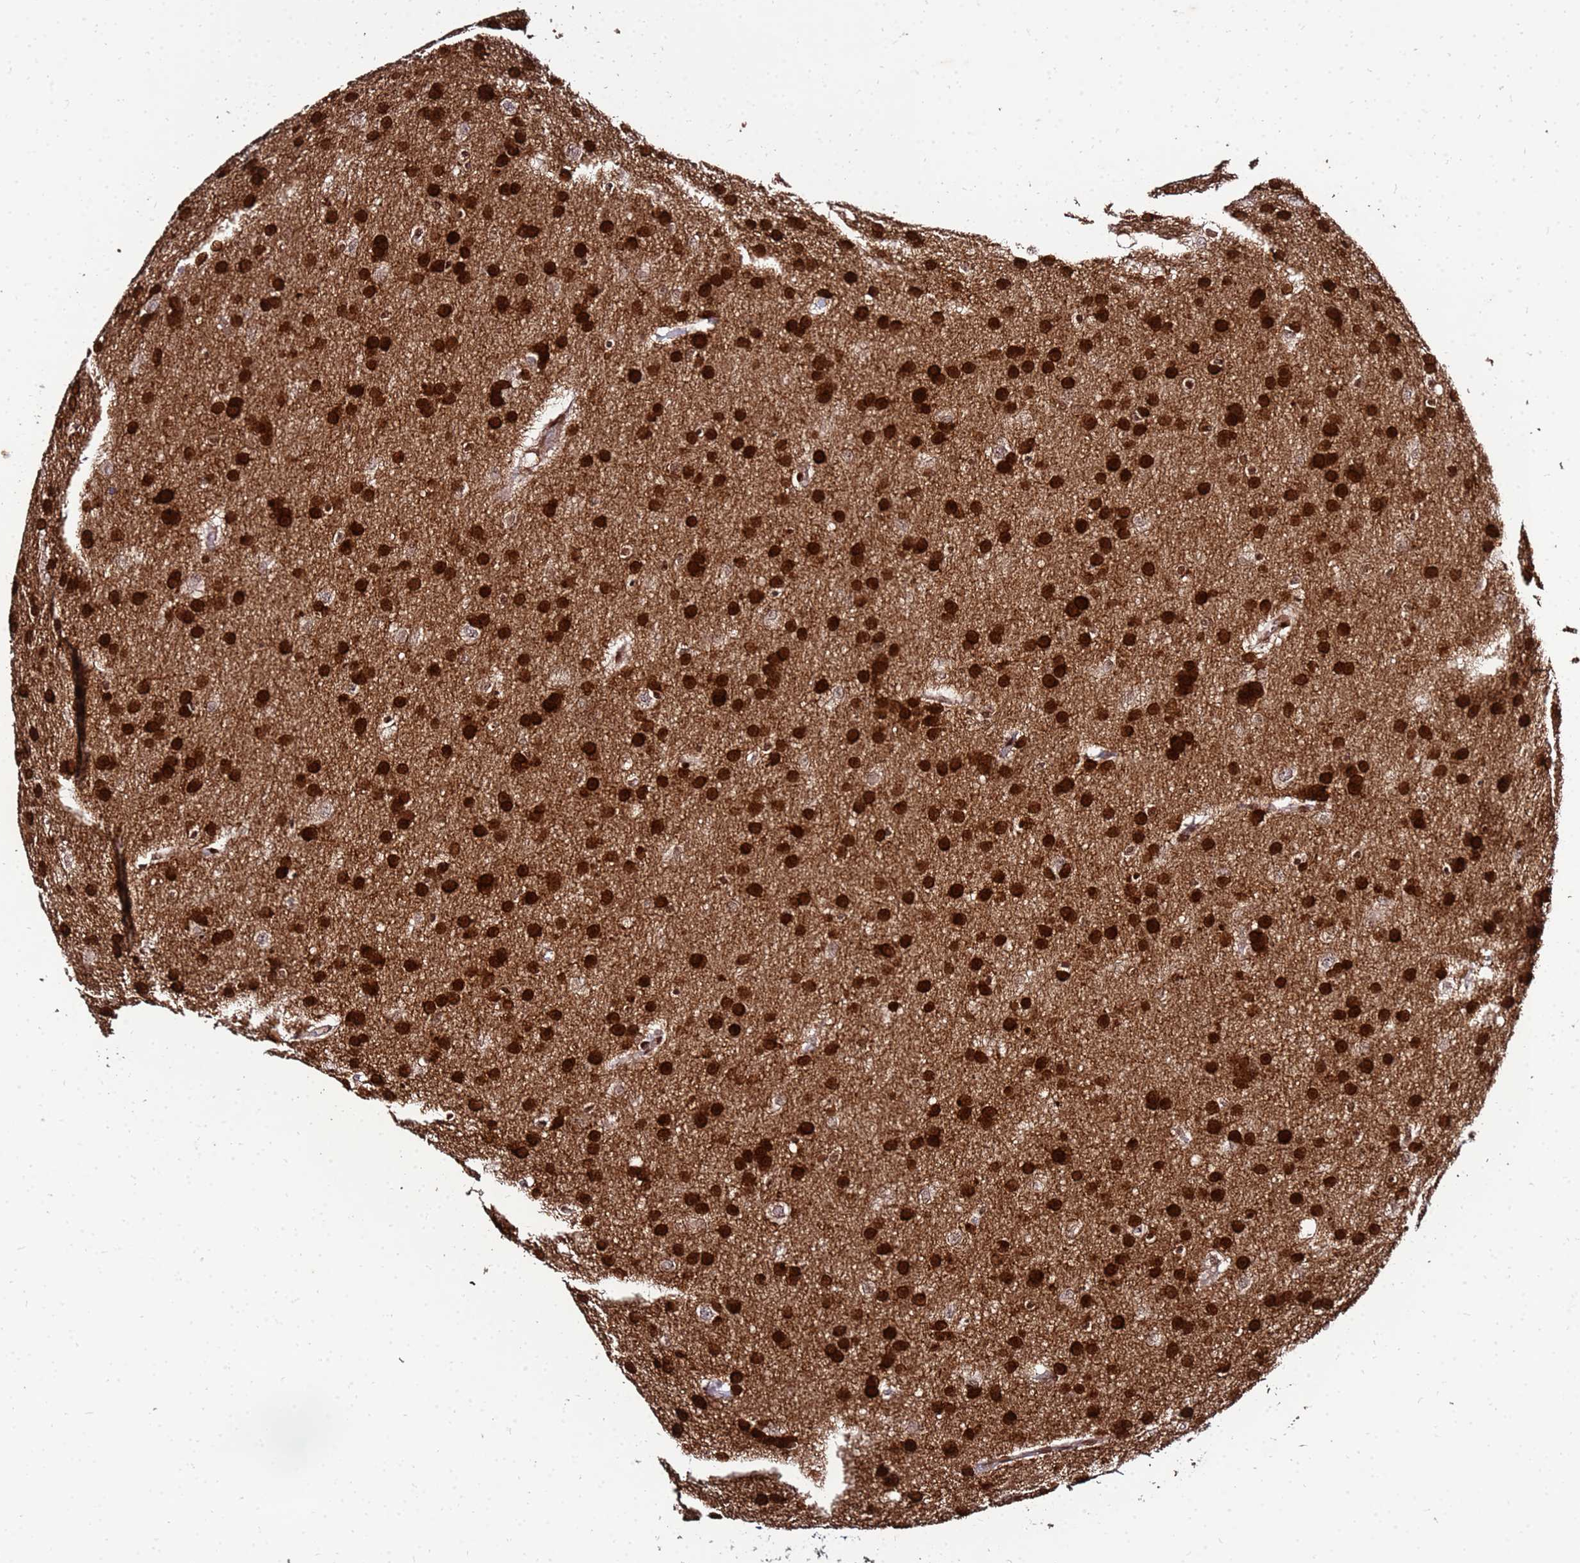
{"staining": {"intensity": "strong", "quantity": ">75%", "location": "cytoplasmic/membranous,nuclear"}, "tissue": "glioma", "cell_type": "Tumor cells", "image_type": "cancer", "snomed": [{"axis": "morphology", "description": "Glioma, malignant, Low grade"}, {"axis": "topography", "description": "Brain"}], "caption": "Brown immunohistochemical staining in glioma shows strong cytoplasmic/membranous and nuclear positivity in approximately >75% of tumor cells.", "gene": "DBNDD2", "patient": {"sex": "female", "age": 32}}